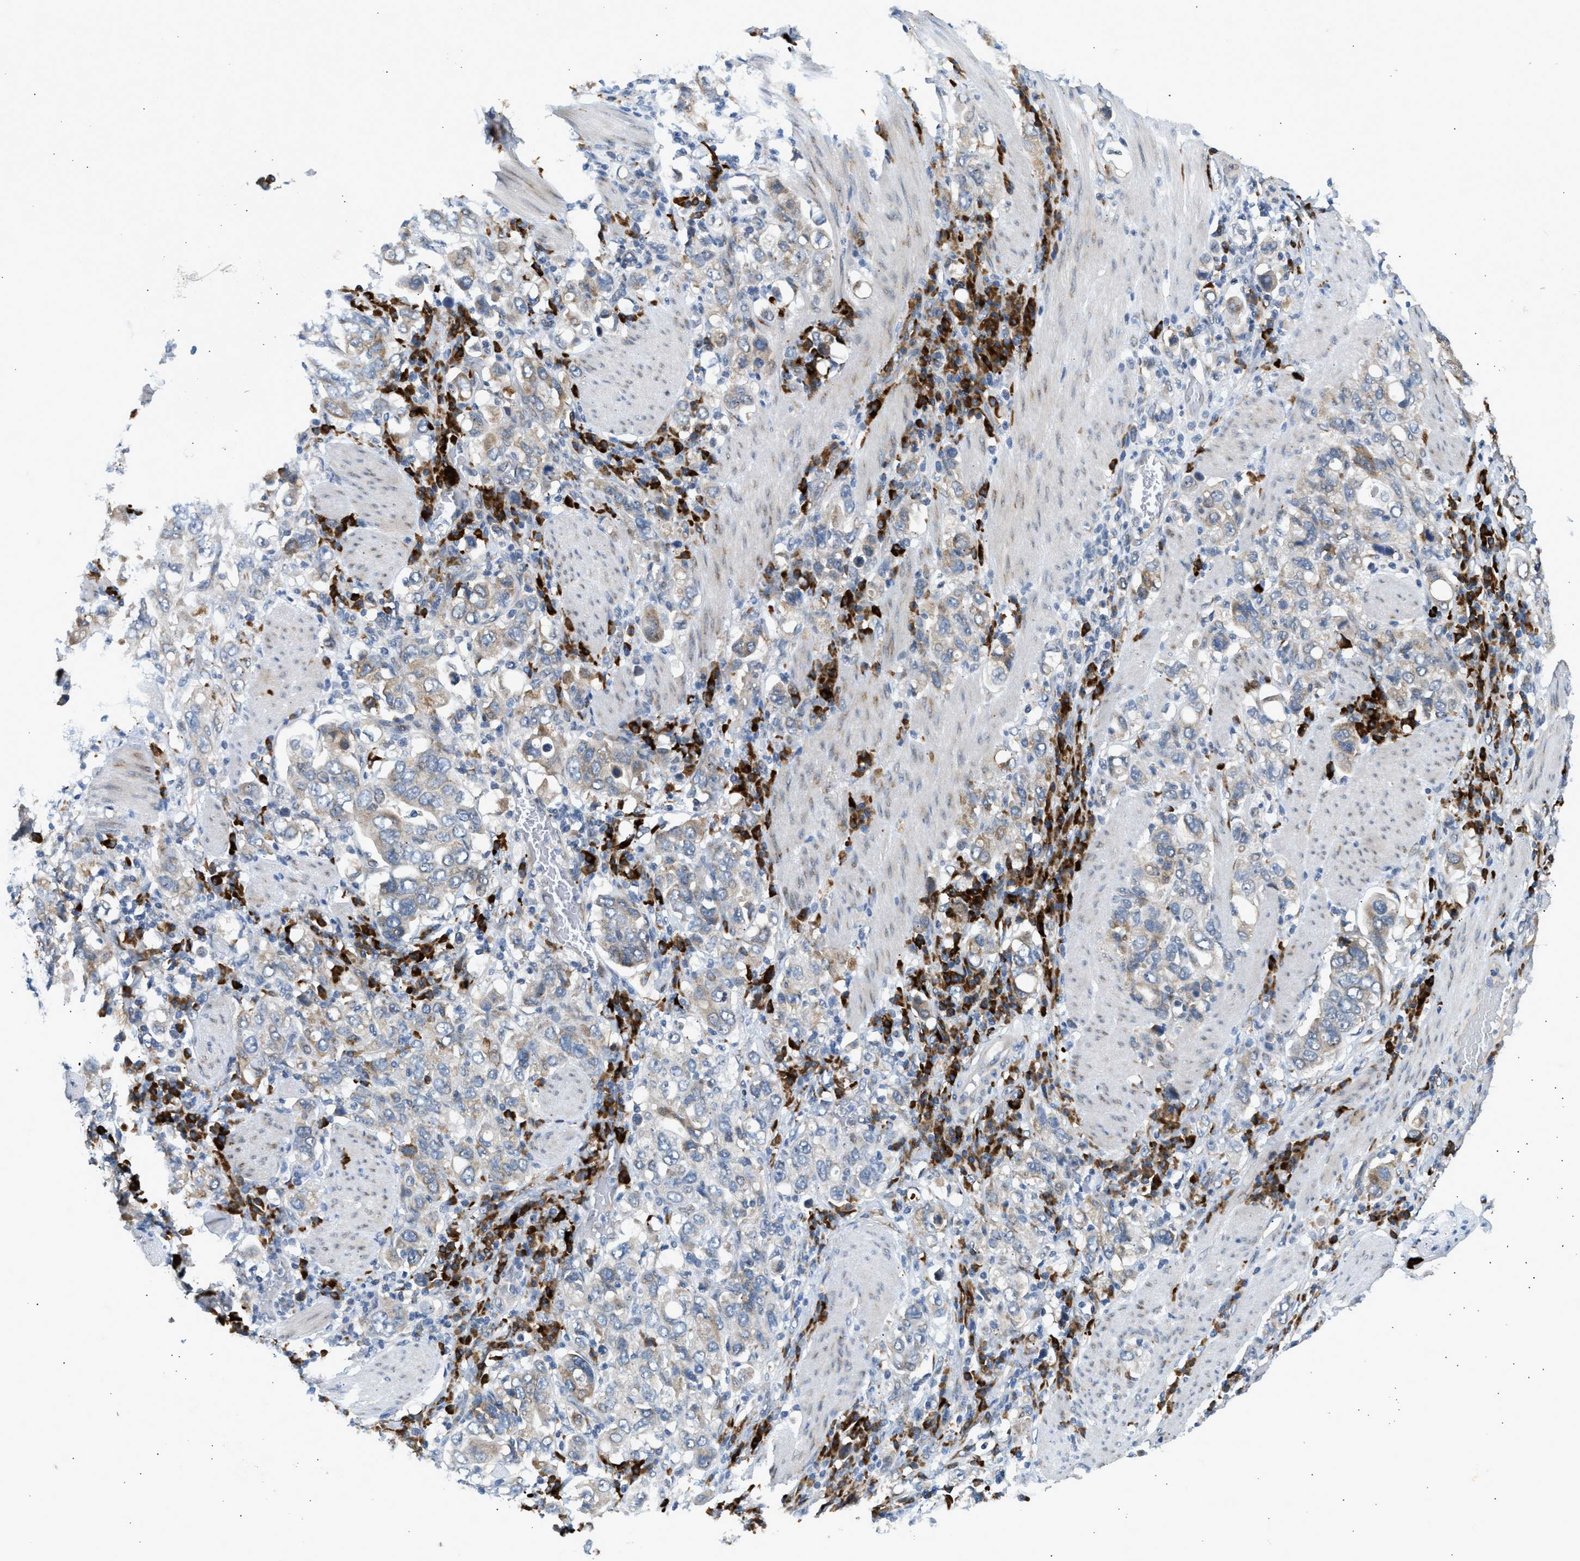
{"staining": {"intensity": "weak", "quantity": ">75%", "location": "cytoplasmic/membranous"}, "tissue": "stomach cancer", "cell_type": "Tumor cells", "image_type": "cancer", "snomed": [{"axis": "morphology", "description": "Adenocarcinoma, NOS"}, {"axis": "topography", "description": "Stomach, upper"}], "caption": "A brown stain highlights weak cytoplasmic/membranous staining of a protein in human stomach cancer (adenocarcinoma) tumor cells.", "gene": "KCNC2", "patient": {"sex": "male", "age": 62}}